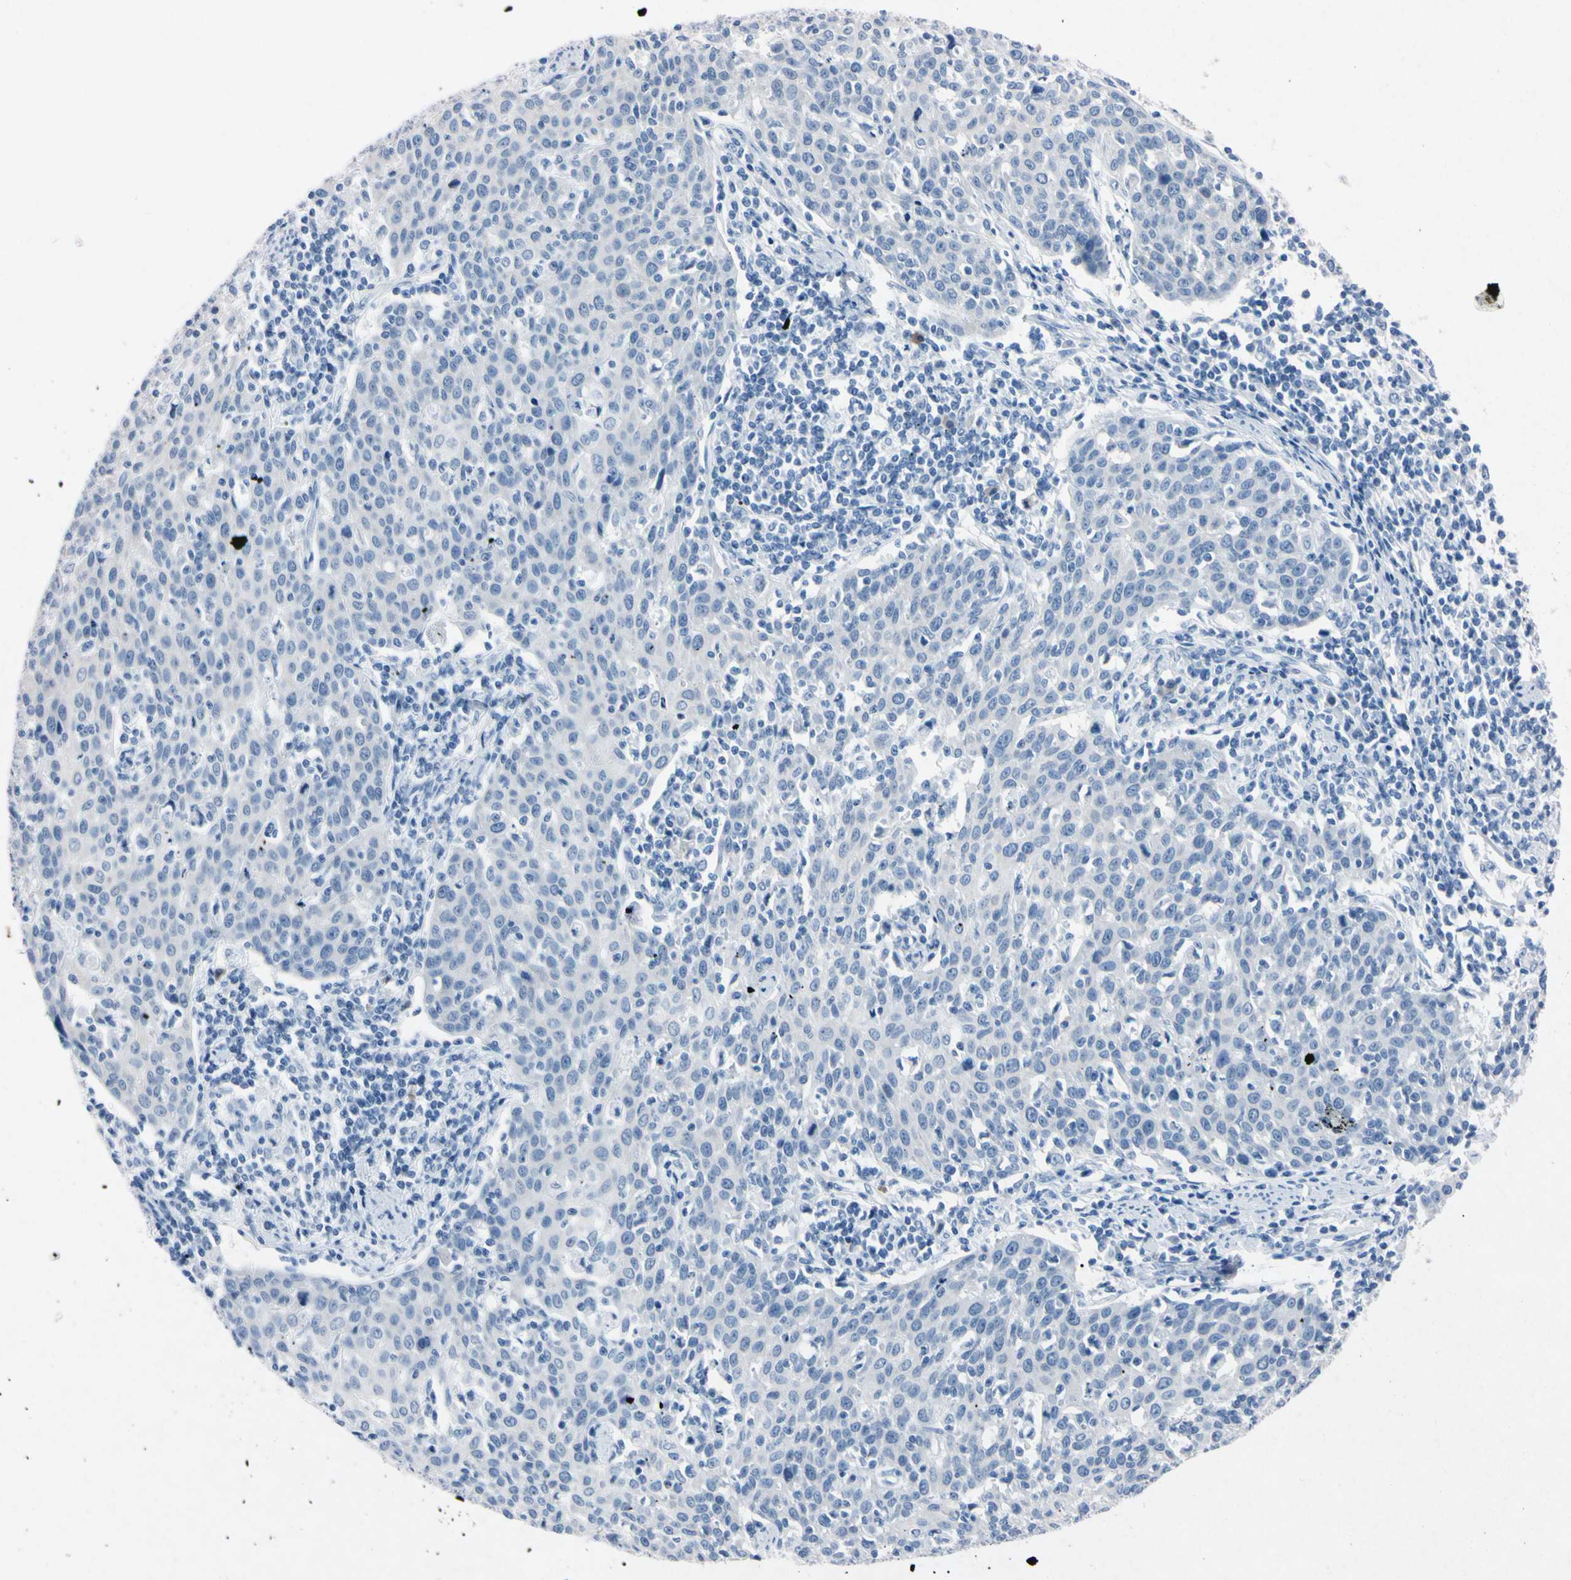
{"staining": {"intensity": "negative", "quantity": "none", "location": "none"}, "tissue": "cervical cancer", "cell_type": "Tumor cells", "image_type": "cancer", "snomed": [{"axis": "morphology", "description": "Squamous cell carcinoma, NOS"}, {"axis": "topography", "description": "Cervix"}], "caption": "High magnification brightfield microscopy of cervical squamous cell carcinoma stained with DAB (3,3'-diaminobenzidine) (brown) and counterstained with hematoxylin (blue): tumor cells show no significant positivity.", "gene": "ELN", "patient": {"sex": "female", "age": 38}}